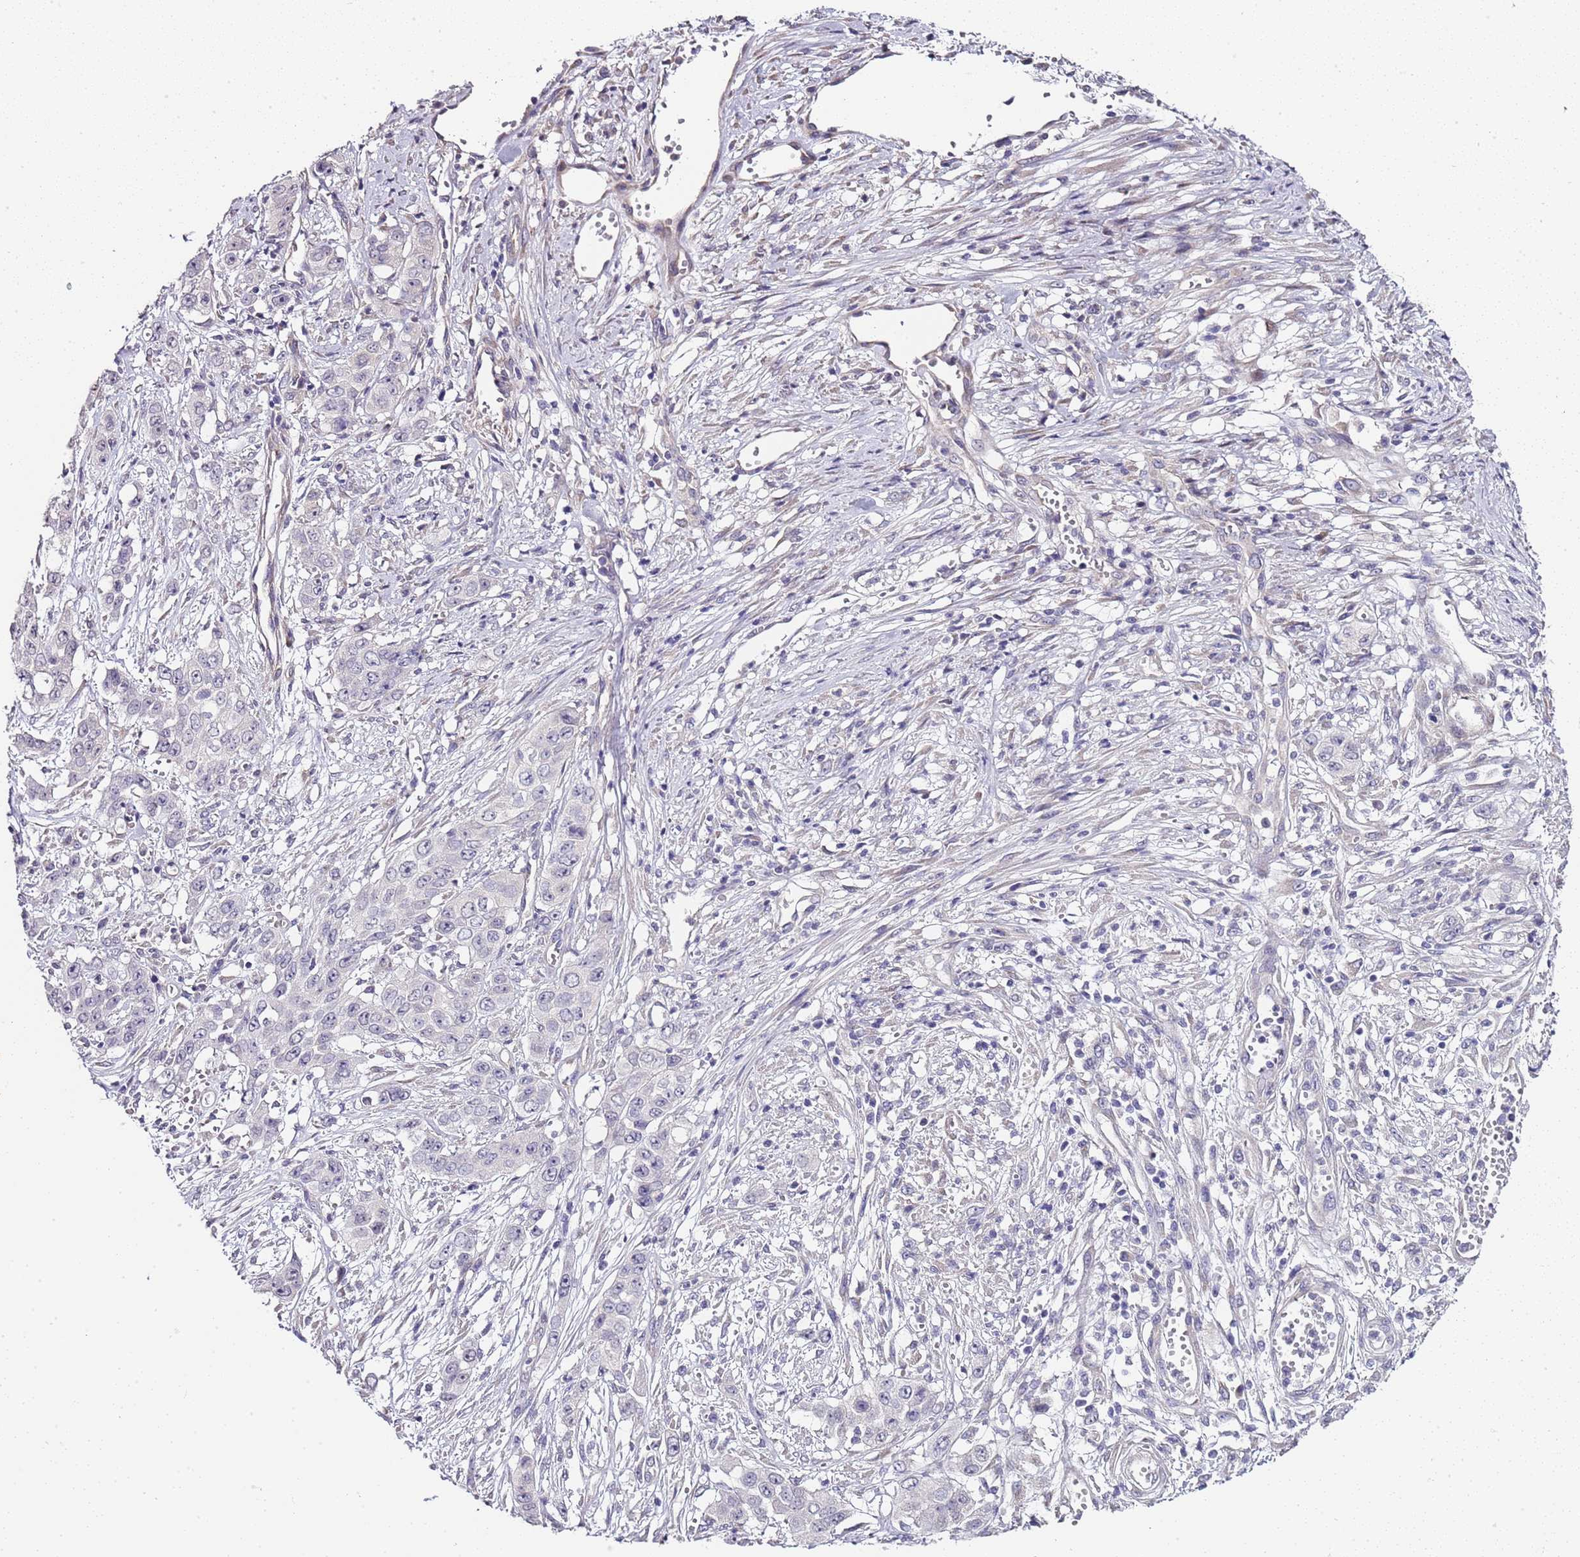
{"staining": {"intensity": "negative", "quantity": "none", "location": "none"}, "tissue": "stomach cancer", "cell_type": "Tumor cells", "image_type": "cancer", "snomed": [{"axis": "morphology", "description": "Adenocarcinoma, NOS"}, {"axis": "topography", "description": "Stomach, upper"}], "caption": "A photomicrograph of human stomach cancer is negative for staining in tumor cells. (DAB immunohistochemistry (IHC) with hematoxylin counter stain).", "gene": "TBC1D9", "patient": {"sex": "male", "age": 62}}